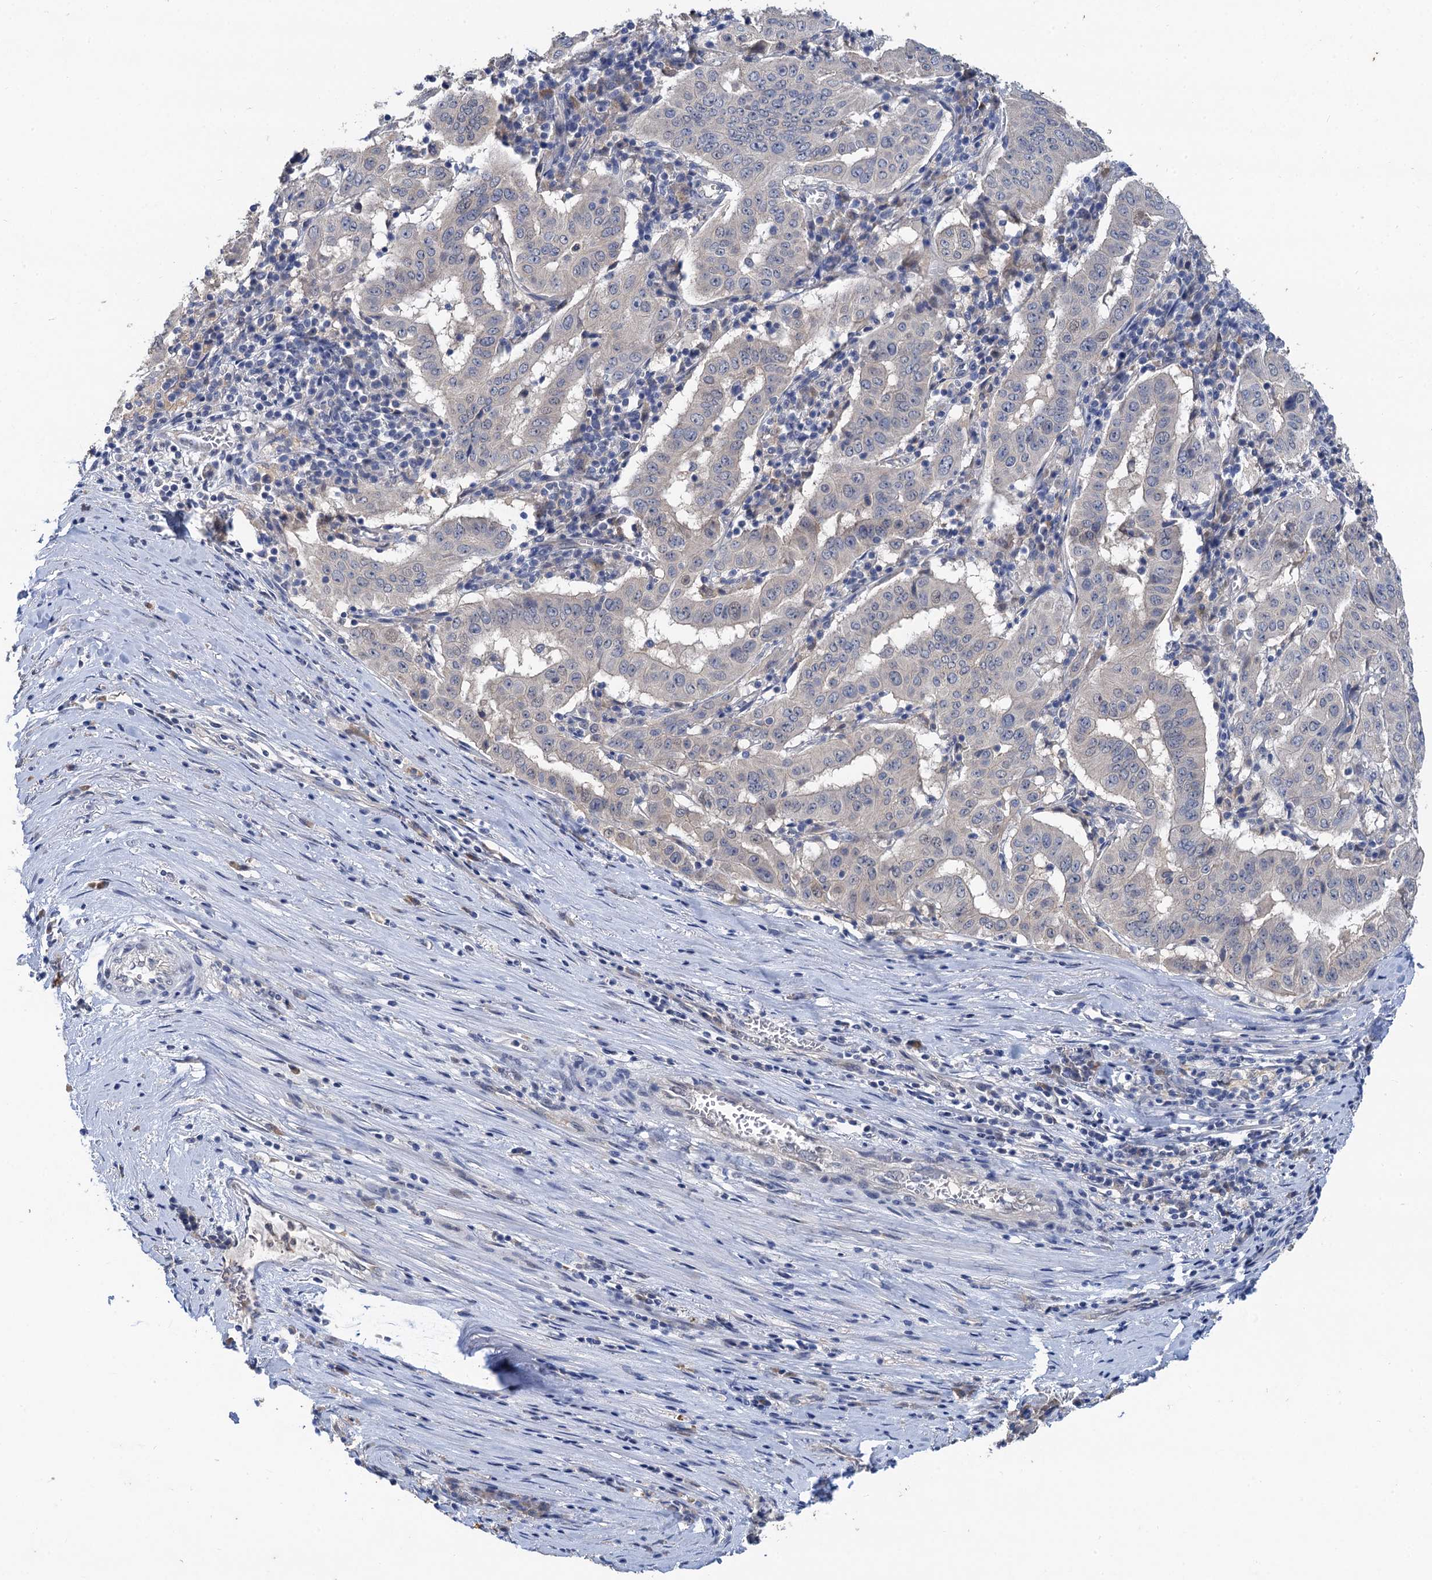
{"staining": {"intensity": "negative", "quantity": "none", "location": "none"}, "tissue": "pancreatic cancer", "cell_type": "Tumor cells", "image_type": "cancer", "snomed": [{"axis": "morphology", "description": "Adenocarcinoma, NOS"}, {"axis": "topography", "description": "Pancreas"}], "caption": "The histopathology image demonstrates no staining of tumor cells in pancreatic adenocarcinoma.", "gene": "TMEM39B", "patient": {"sex": "male", "age": 63}}